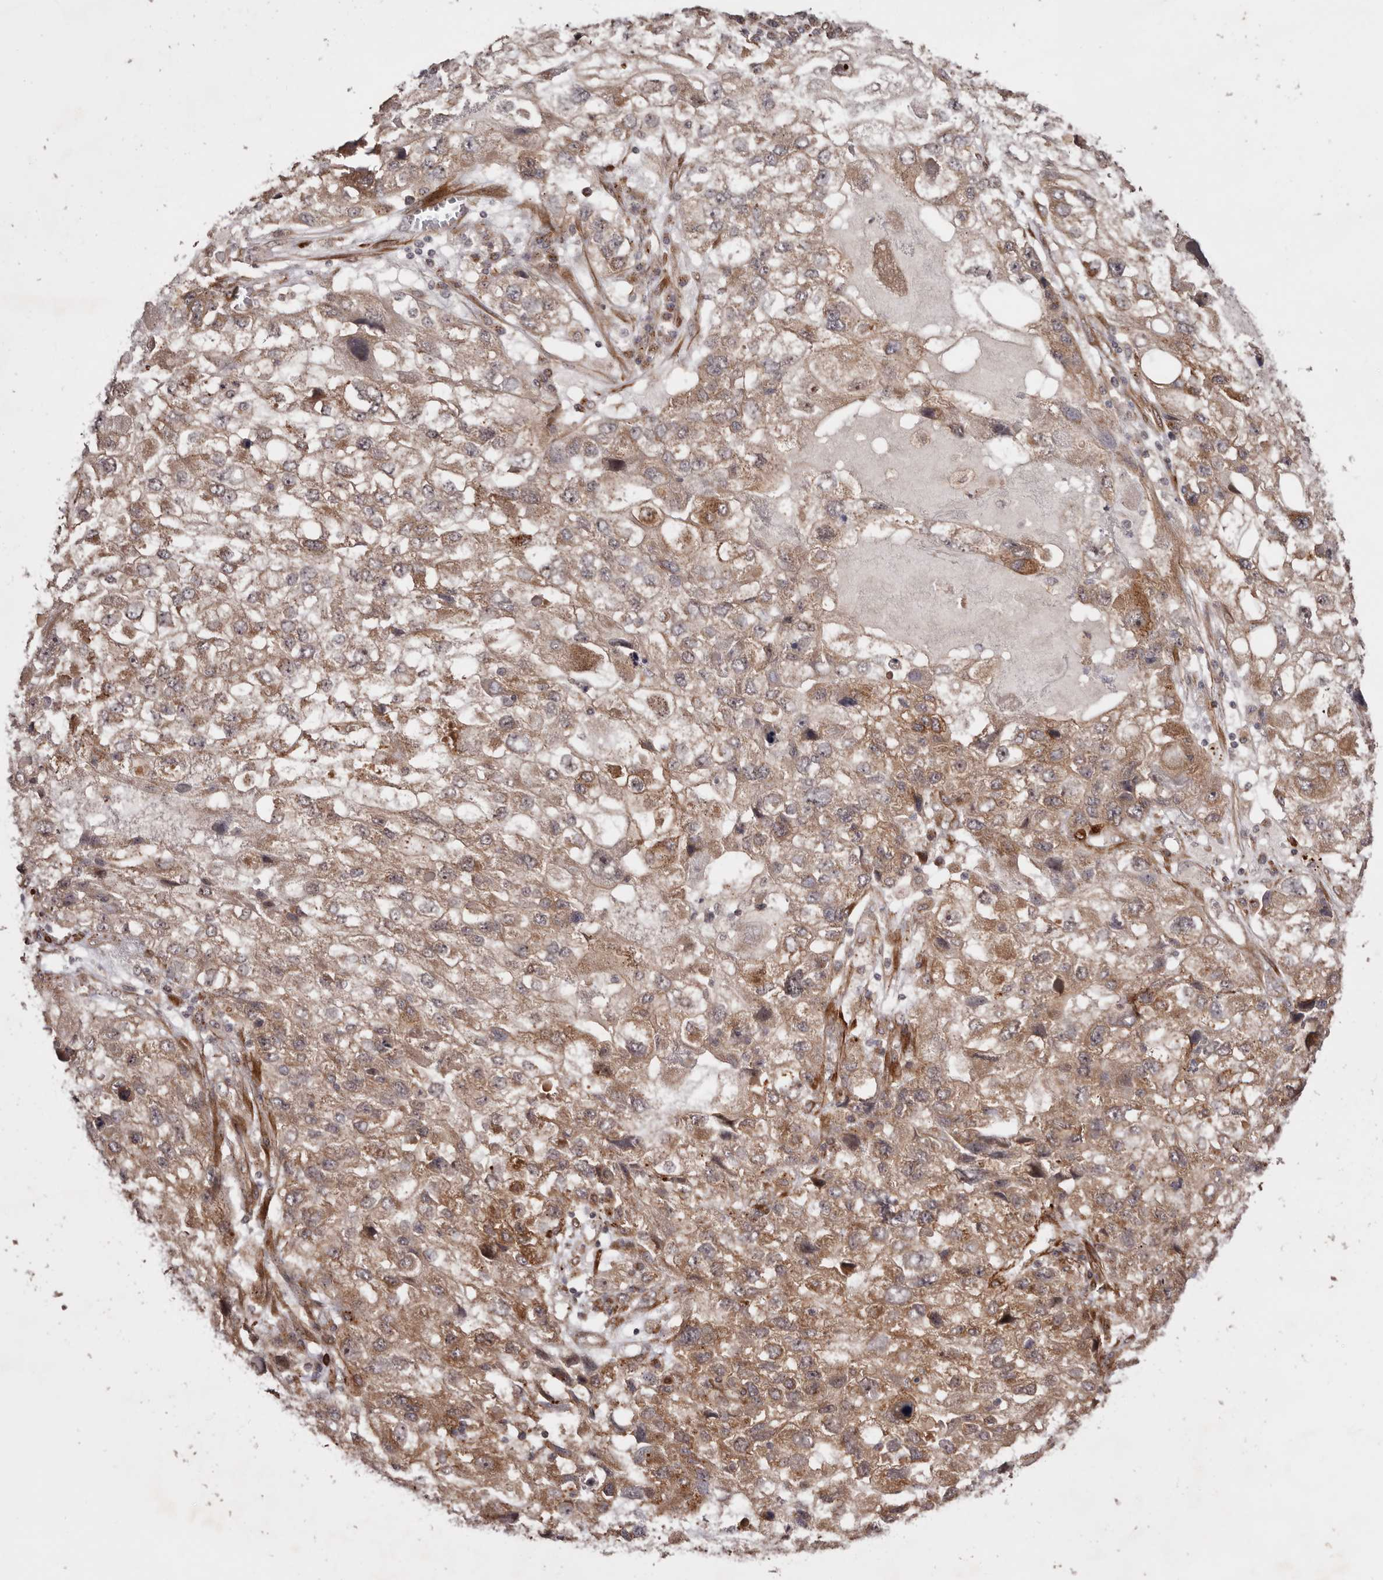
{"staining": {"intensity": "moderate", "quantity": ">75%", "location": "cytoplasmic/membranous"}, "tissue": "endometrial cancer", "cell_type": "Tumor cells", "image_type": "cancer", "snomed": [{"axis": "morphology", "description": "Adenocarcinoma, NOS"}, {"axis": "topography", "description": "Endometrium"}], "caption": "Immunohistochemical staining of endometrial adenocarcinoma shows medium levels of moderate cytoplasmic/membranous positivity in approximately >75% of tumor cells. Immunohistochemistry (ihc) stains the protein of interest in brown and the nuclei are stained blue.", "gene": "MICAL2", "patient": {"sex": "female", "age": 49}}